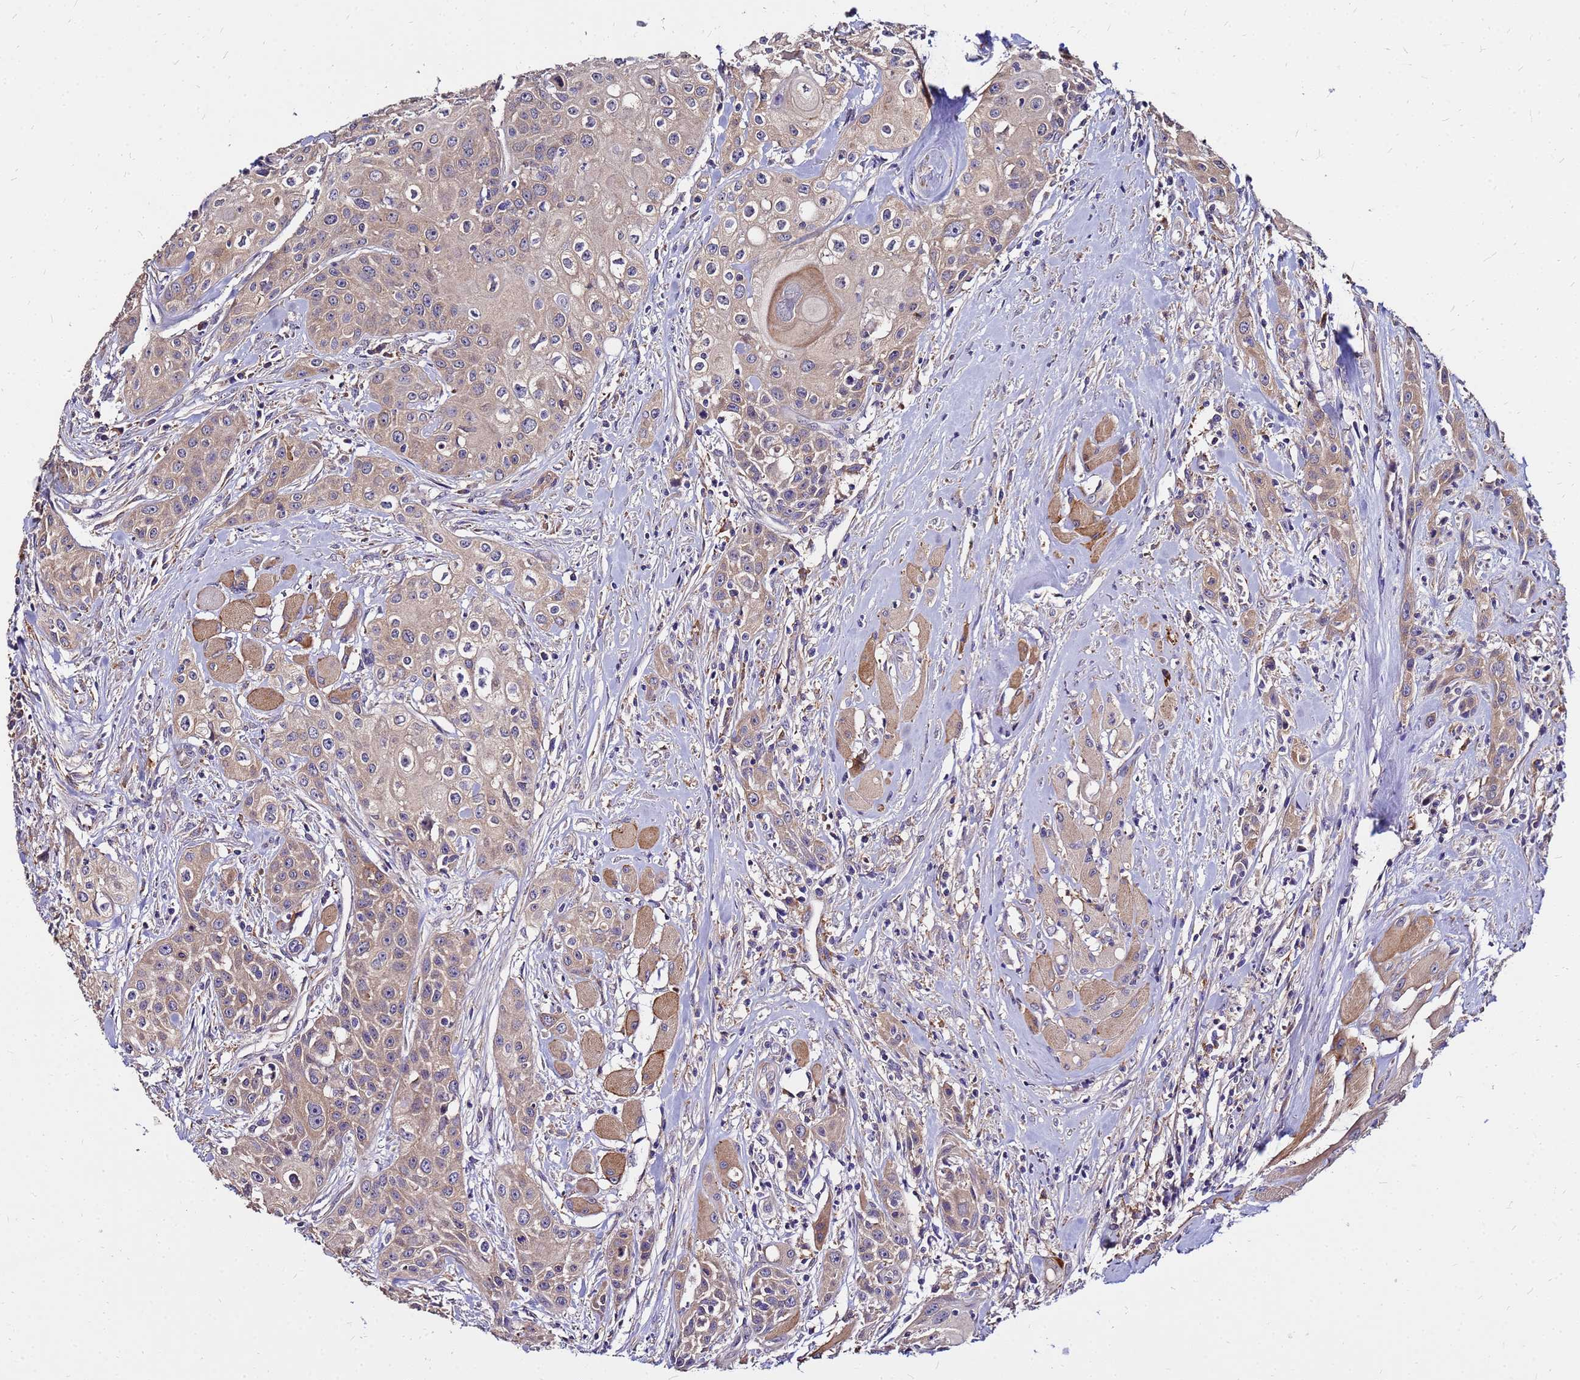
{"staining": {"intensity": "moderate", "quantity": ">75%", "location": "cytoplasmic/membranous"}, "tissue": "head and neck cancer", "cell_type": "Tumor cells", "image_type": "cancer", "snomed": [{"axis": "morphology", "description": "Squamous cell carcinoma, NOS"}, {"axis": "topography", "description": "Oral tissue"}, {"axis": "topography", "description": "Head-Neck"}], "caption": "Head and neck cancer stained for a protein (brown) exhibits moderate cytoplasmic/membranous positive staining in about >75% of tumor cells.", "gene": "ARHGEF5", "patient": {"sex": "female", "age": 82}}